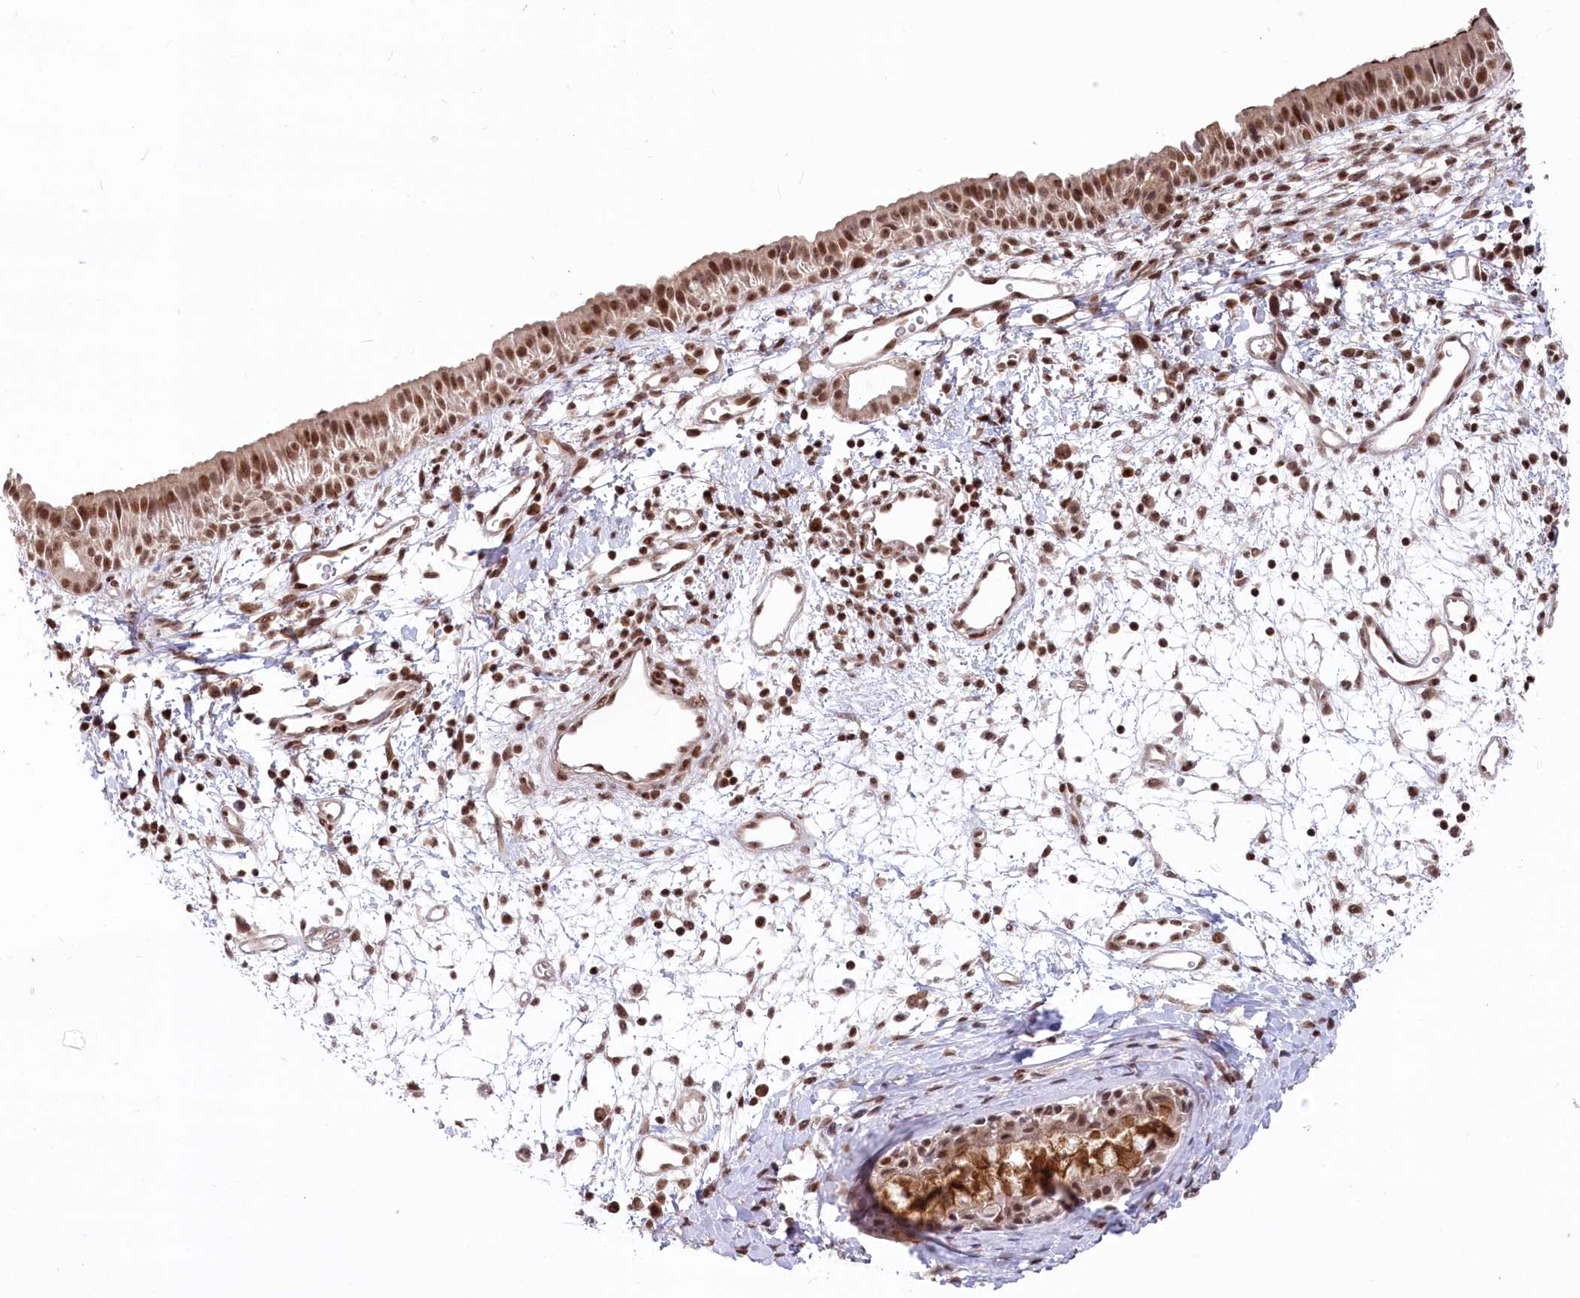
{"staining": {"intensity": "moderate", "quantity": ">75%", "location": "cytoplasmic/membranous,nuclear"}, "tissue": "nasopharynx", "cell_type": "Respiratory epithelial cells", "image_type": "normal", "snomed": [{"axis": "morphology", "description": "Normal tissue, NOS"}, {"axis": "topography", "description": "Nasopharynx"}], "caption": "The photomicrograph demonstrates a brown stain indicating the presence of a protein in the cytoplasmic/membranous,nuclear of respiratory epithelial cells in nasopharynx.", "gene": "CGGBP1", "patient": {"sex": "male", "age": 22}}